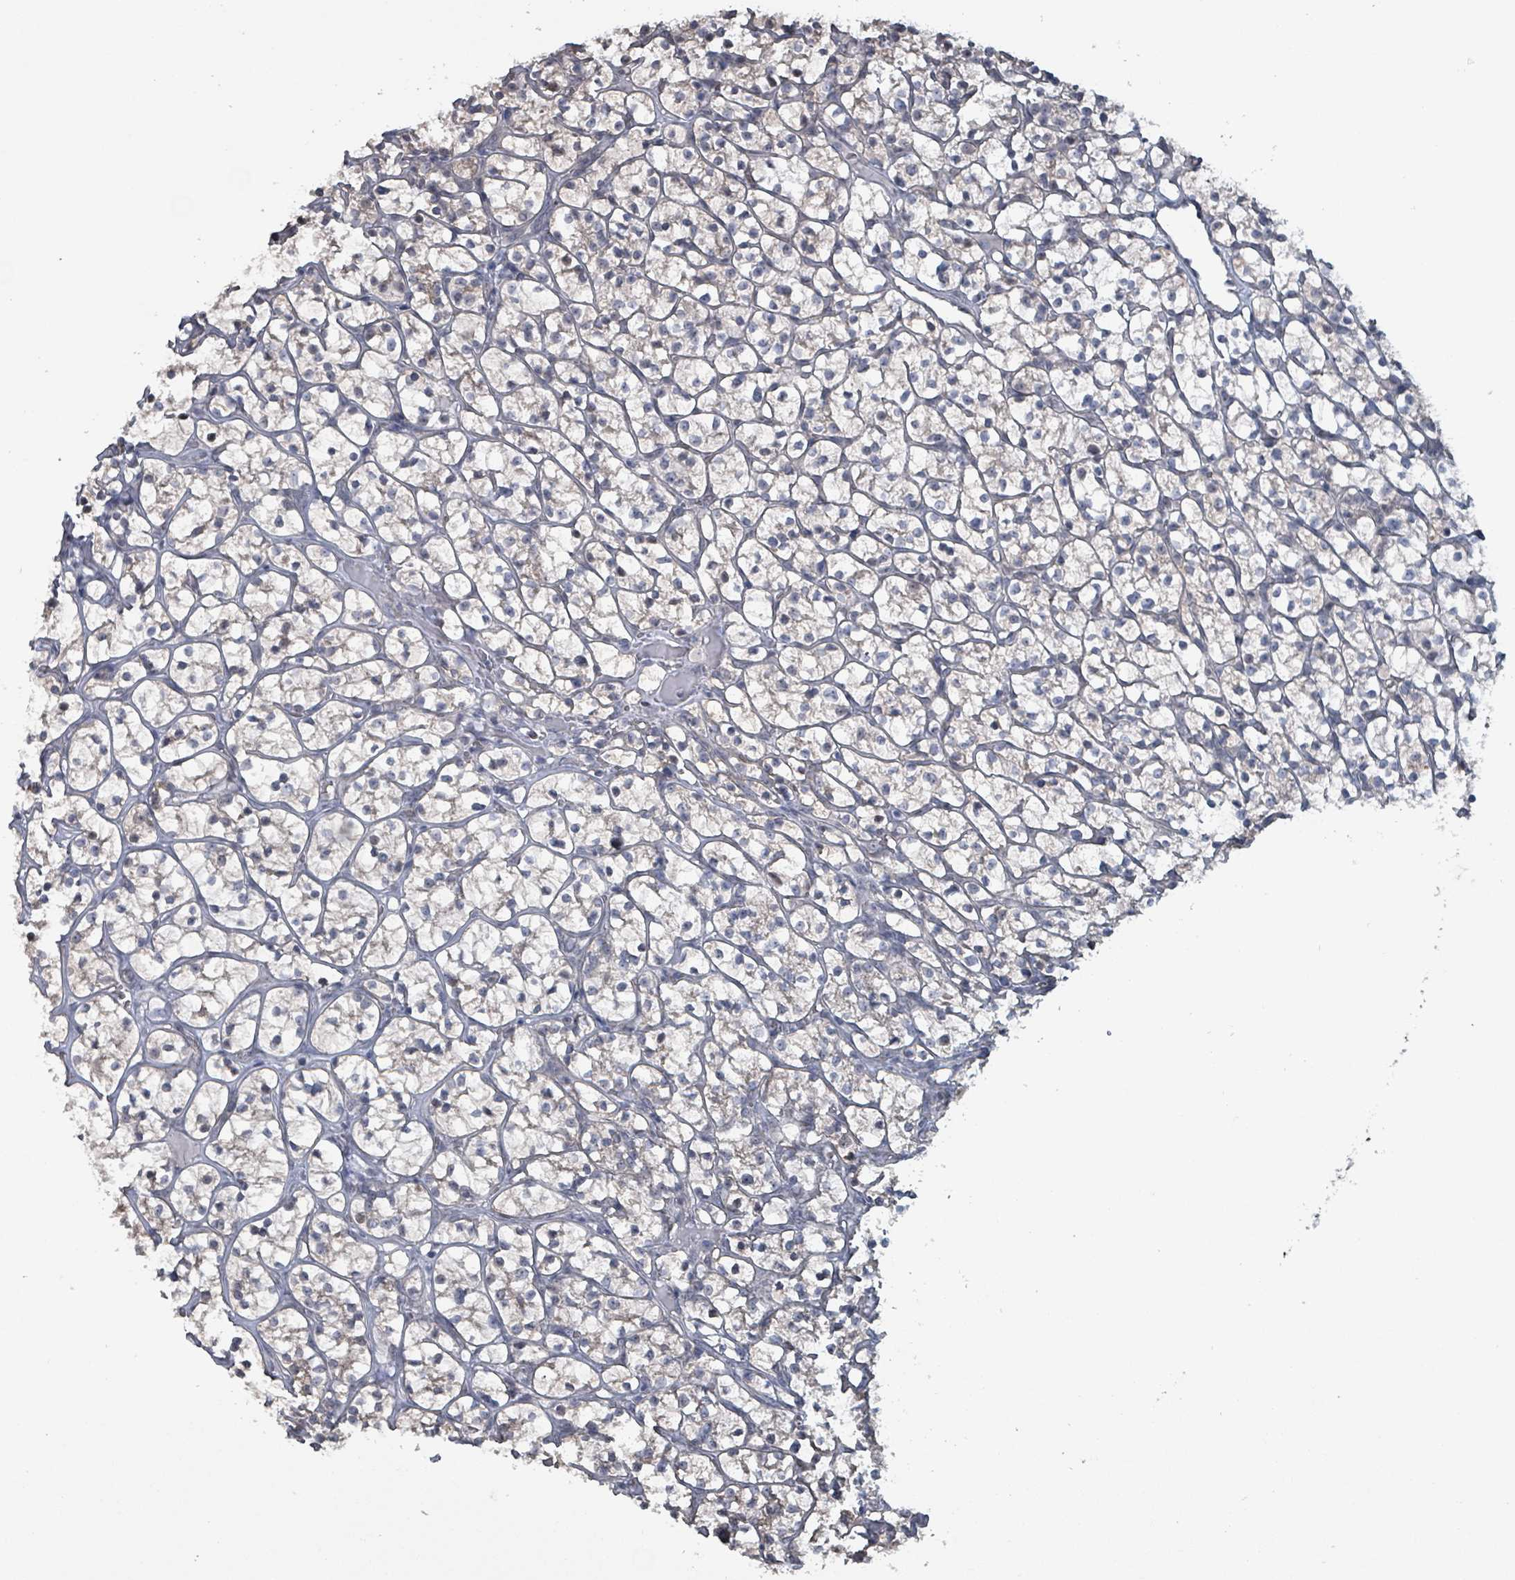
{"staining": {"intensity": "weak", "quantity": "<25%", "location": "cytoplasmic/membranous"}, "tissue": "renal cancer", "cell_type": "Tumor cells", "image_type": "cancer", "snomed": [{"axis": "morphology", "description": "Adenocarcinoma, NOS"}, {"axis": "topography", "description": "Kidney"}], "caption": "There is no significant expression in tumor cells of renal cancer.", "gene": "BIVM", "patient": {"sex": "female", "age": 64}}